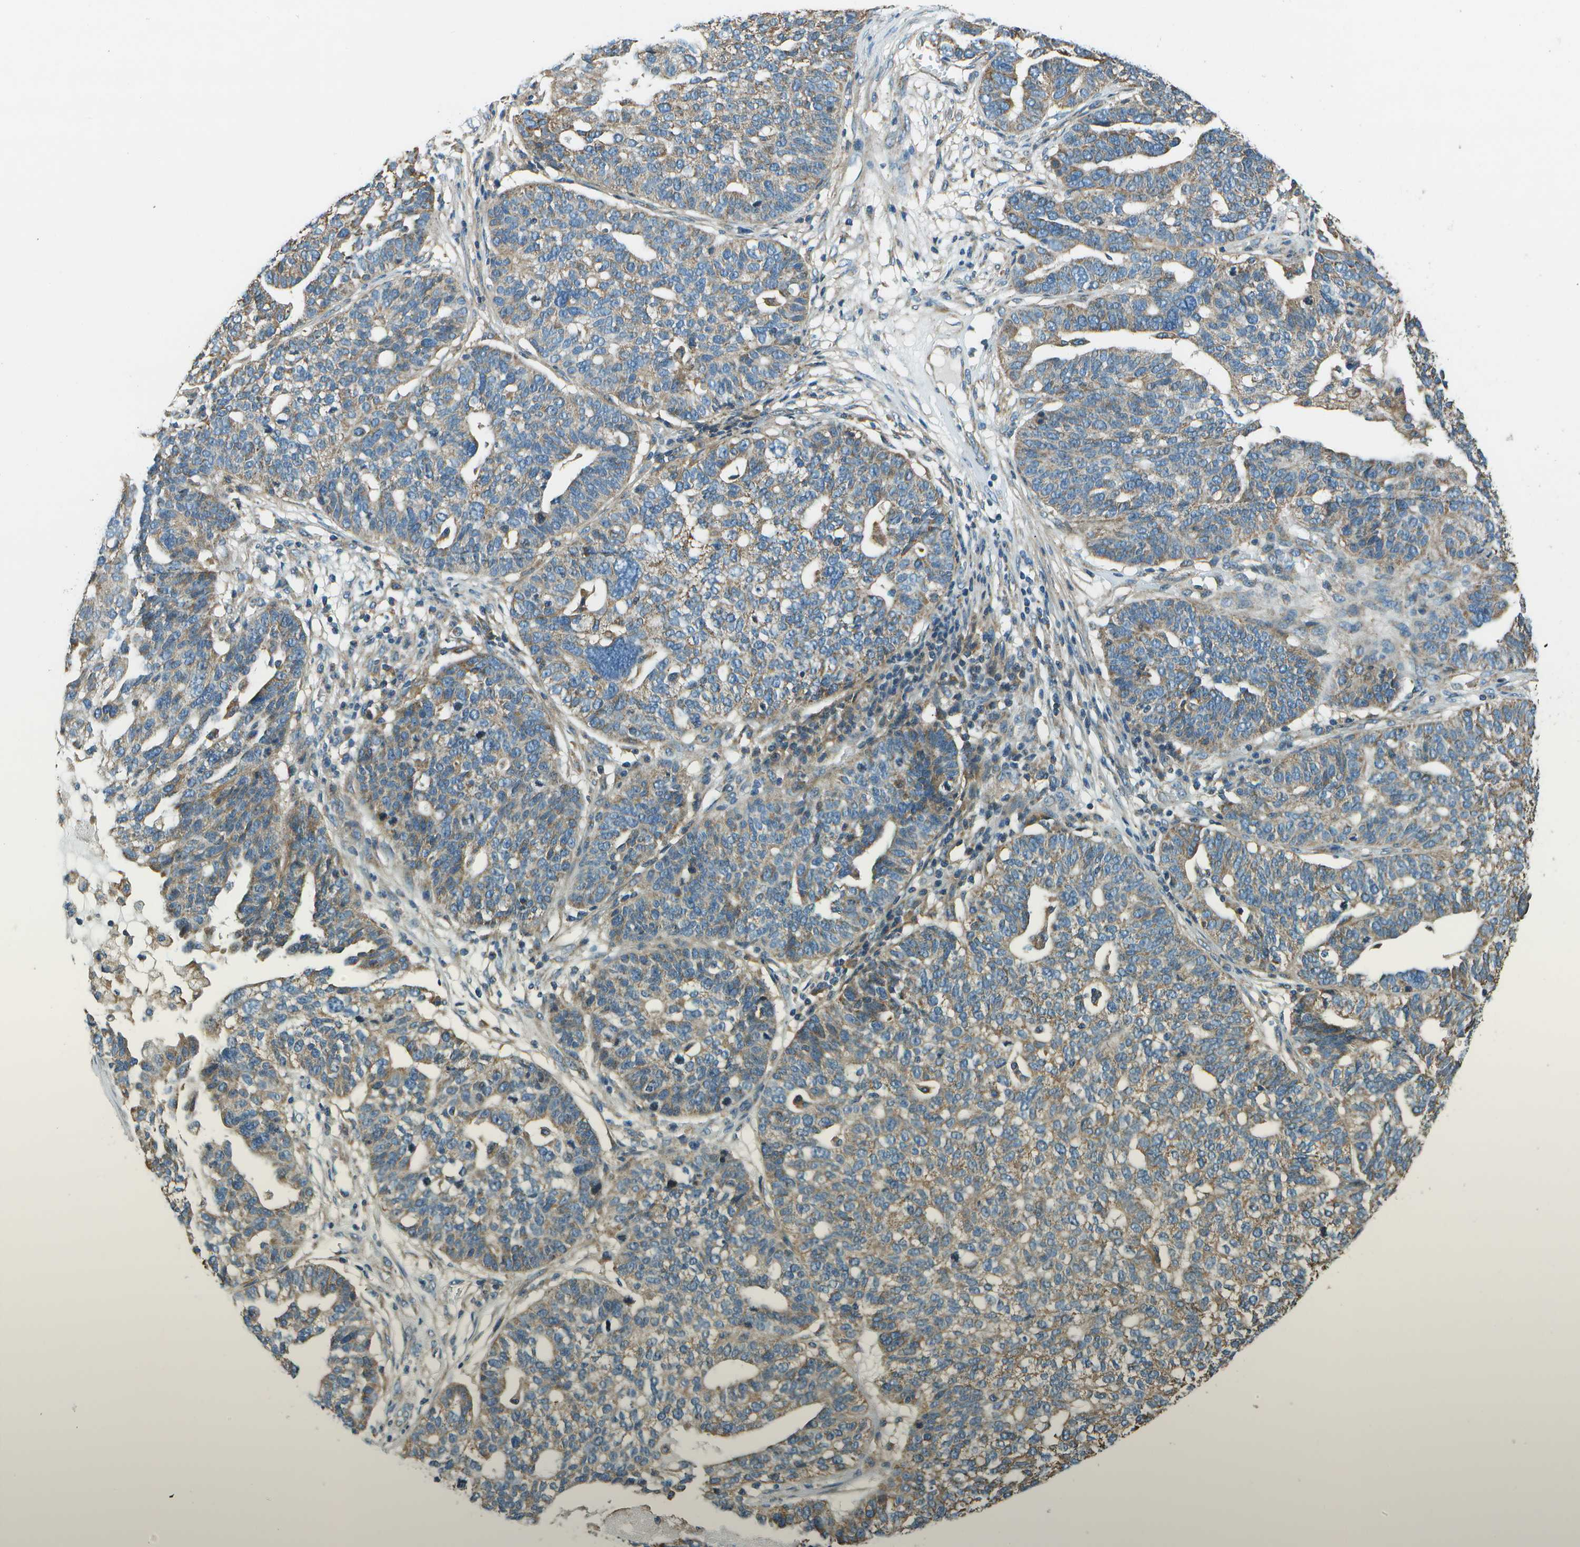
{"staining": {"intensity": "weak", "quantity": ">75%", "location": "cytoplasmic/membranous"}, "tissue": "ovarian cancer", "cell_type": "Tumor cells", "image_type": "cancer", "snomed": [{"axis": "morphology", "description": "Cystadenocarcinoma, serous, NOS"}, {"axis": "topography", "description": "Ovary"}], "caption": "Immunohistochemistry staining of ovarian serous cystadenocarcinoma, which displays low levels of weak cytoplasmic/membranous positivity in about >75% of tumor cells indicating weak cytoplasmic/membranous protein staining. The staining was performed using DAB (3,3'-diaminobenzidine) (brown) for protein detection and nuclei were counterstained in hematoxylin (blue).", "gene": "TMEM51", "patient": {"sex": "female", "age": 59}}